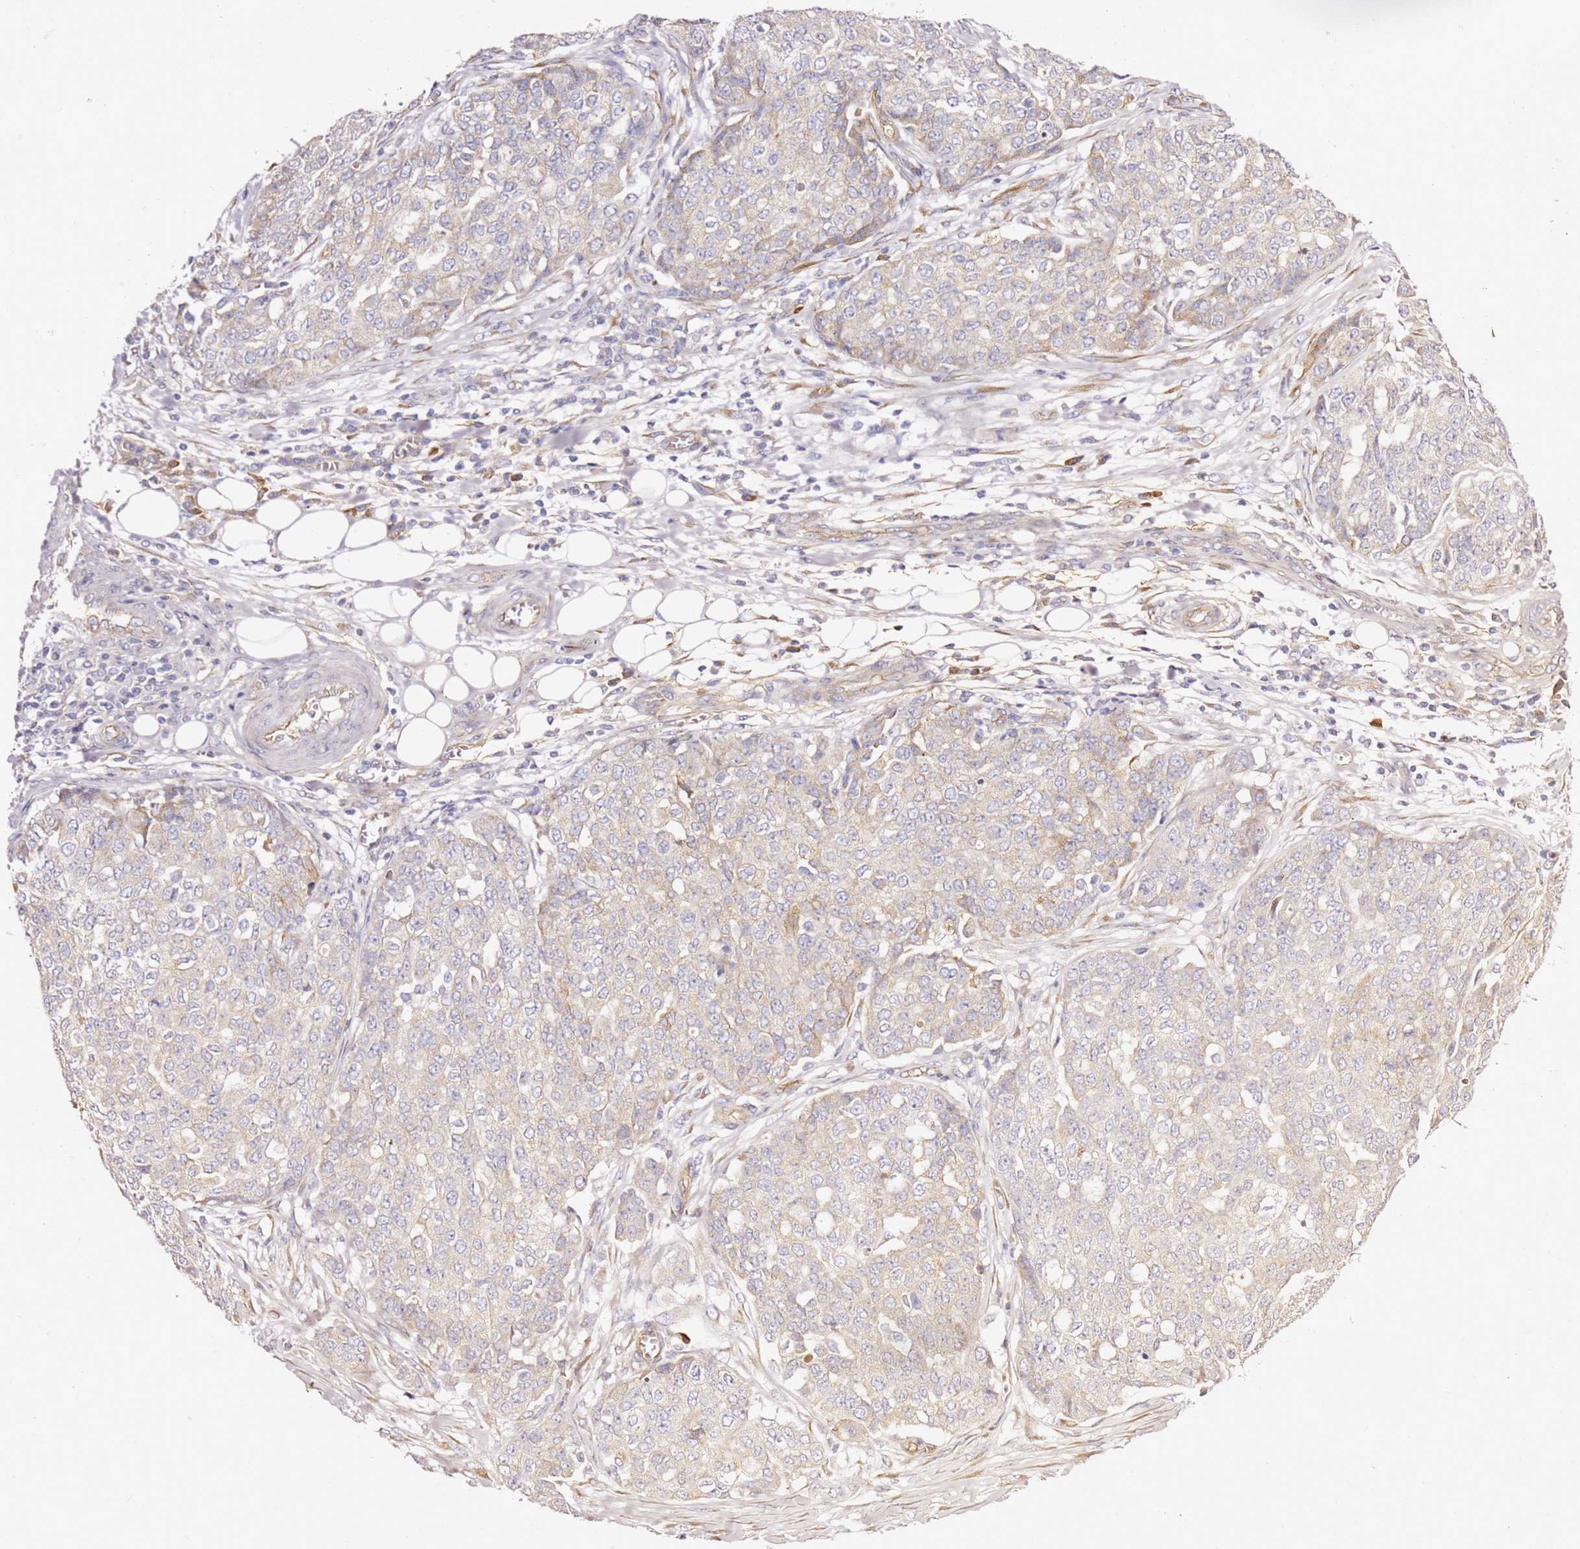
{"staining": {"intensity": "weak", "quantity": "<25%", "location": "cytoplasmic/membranous"}, "tissue": "ovarian cancer", "cell_type": "Tumor cells", "image_type": "cancer", "snomed": [{"axis": "morphology", "description": "Cystadenocarcinoma, serous, NOS"}, {"axis": "topography", "description": "Soft tissue"}, {"axis": "topography", "description": "Ovary"}], "caption": "Tumor cells are negative for brown protein staining in serous cystadenocarcinoma (ovarian).", "gene": "KIF7", "patient": {"sex": "female", "age": 57}}